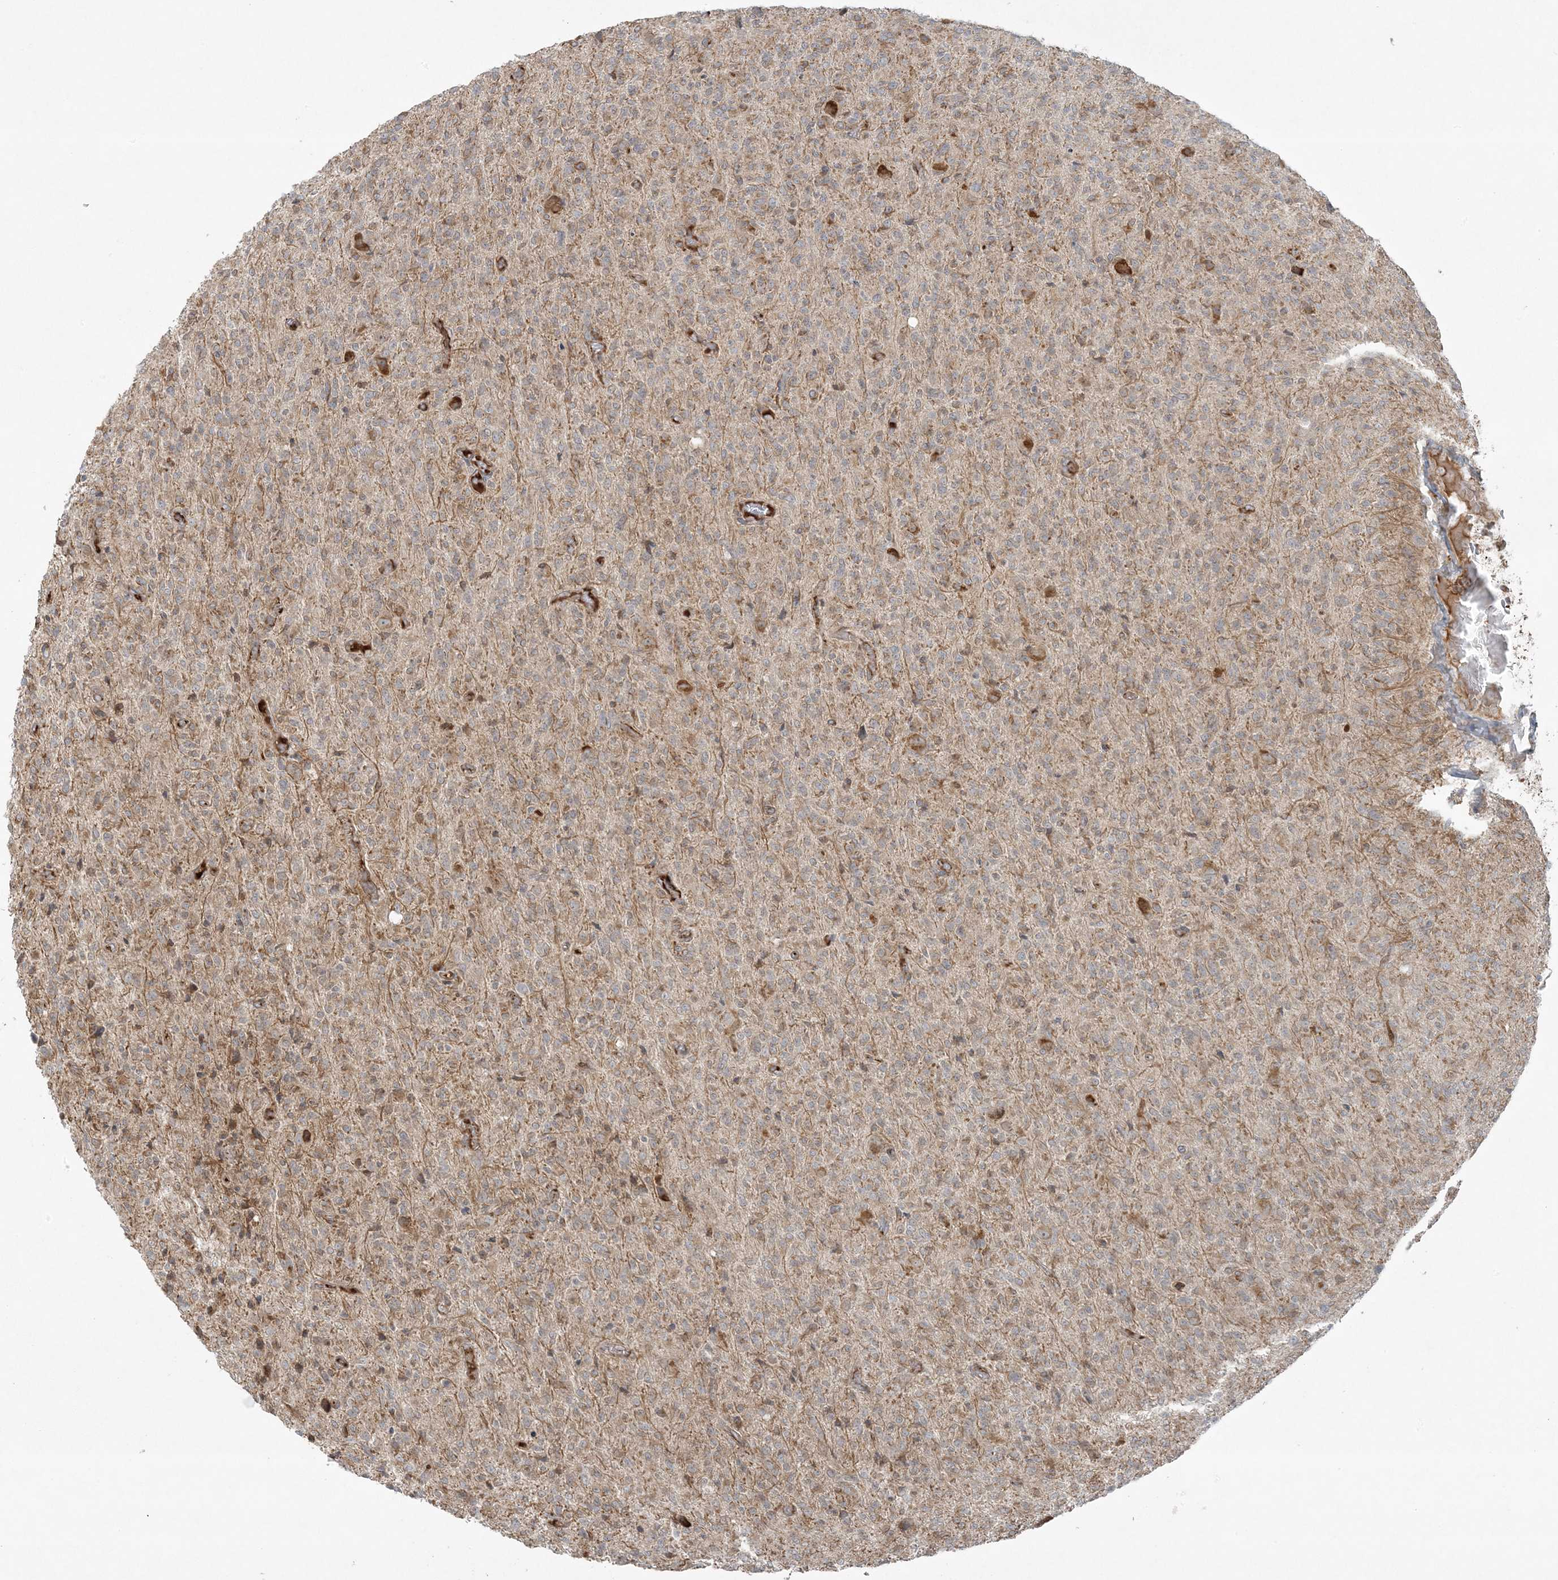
{"staining": {"intensity": "moderate", "quantity": ">75%", "location": "cytoplasmic/membranous"}, "tissue": "glioma", "cell_type": "Tumor cells", "image_type": "cancer", "snomed": [{"axis": "morphology", "description": "Glioma, malignant, High grade"}, {"axis": "topography", "description": "Brain"}], "caption": "Moderate cytoplasmic/membranous protein expression is appreciated in about >75% of tumor cells in high-grade glioma (malignant).", "gene": "ZNF263", "patient": {"sex": "female", "age": 57}}